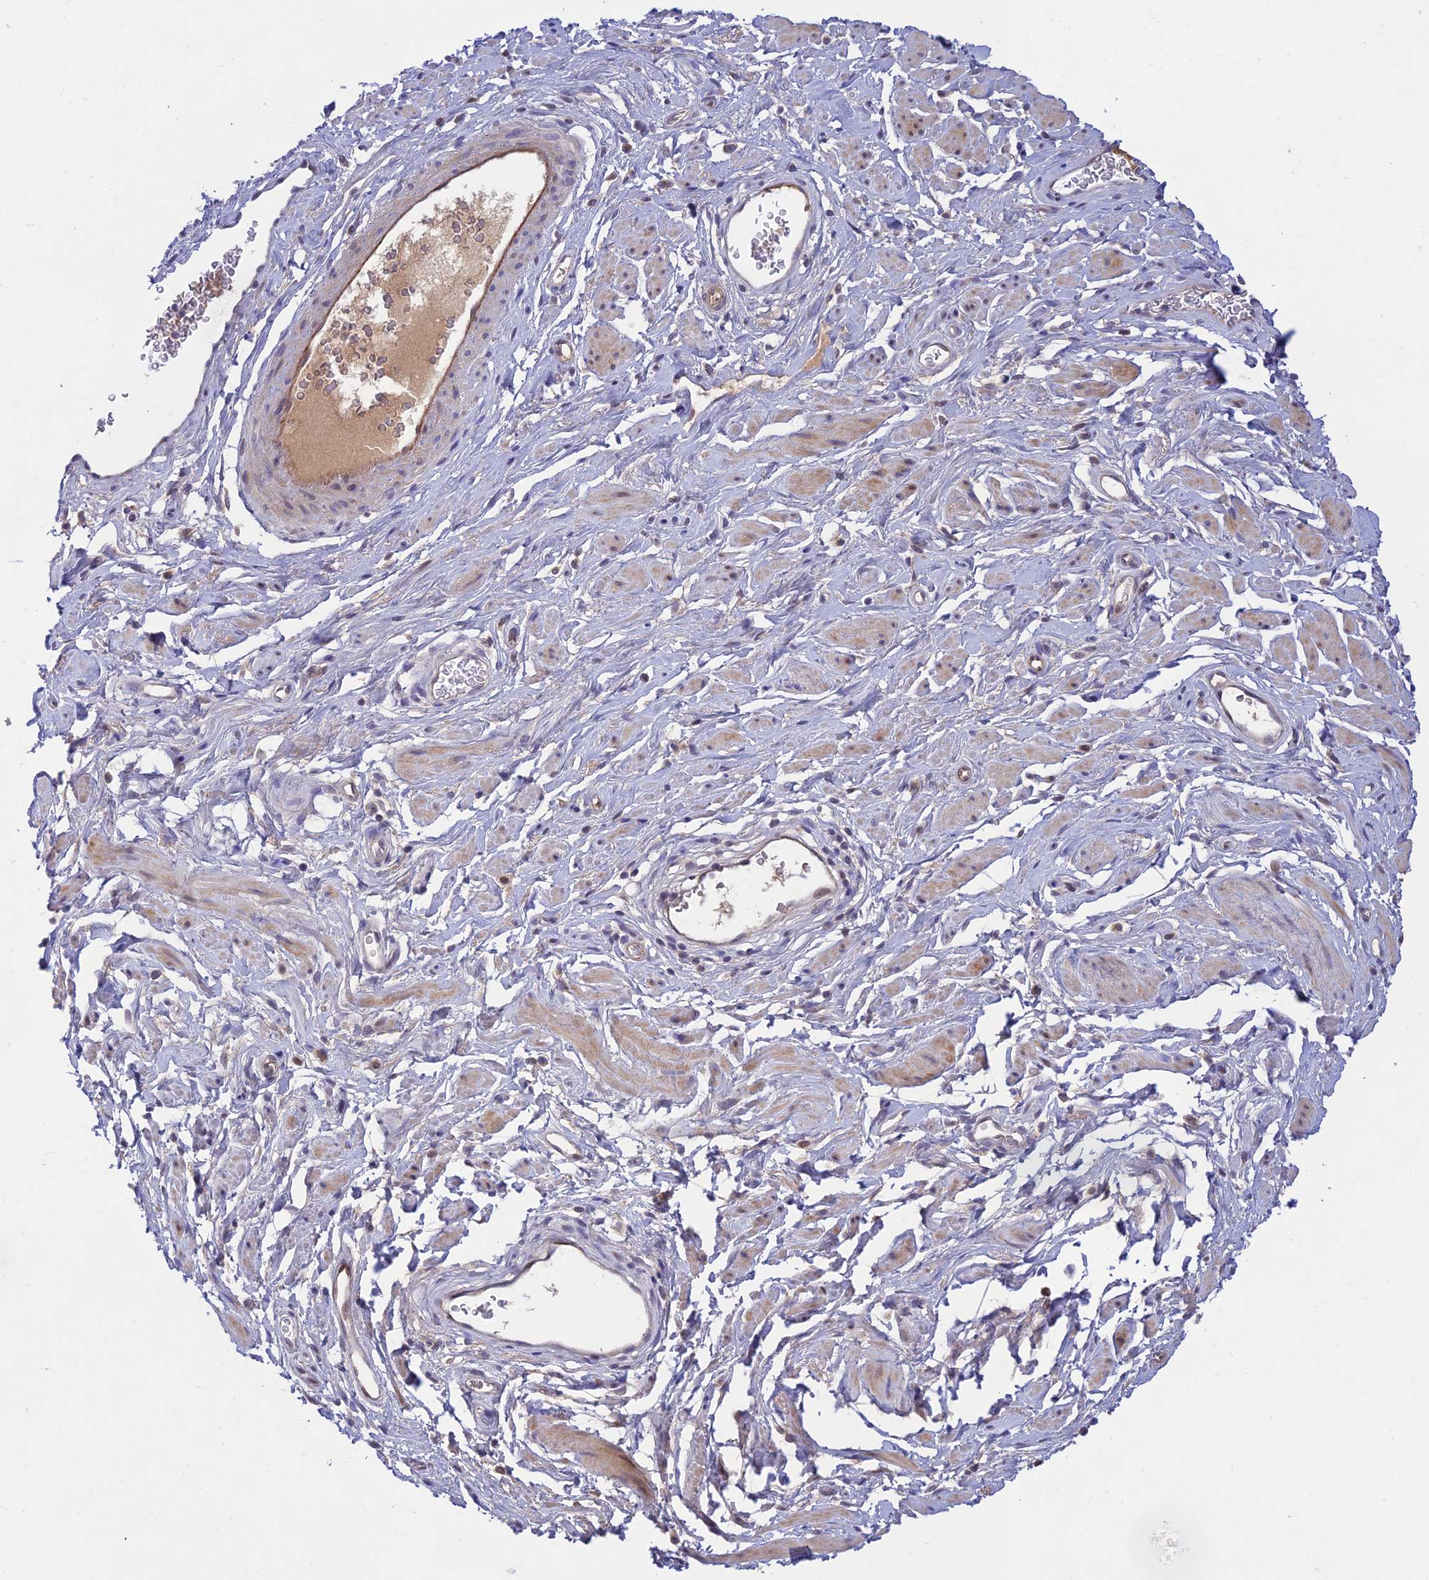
{"staining": {"intensity": "moderate", "quantity": "25%-75%", "location": "nuclear"}, "tissue": "adipose tissue", "cell_type": "Adipocytes", "image_type": "normal", "snomed": [{"axis": "morphology", "description": "Normal tissue, NOS"}, {"axis": "morphology", "description": "Adenocarcinoma, NOS"}, {"axis": "topography", "description": "Rectum"}, {"axis": "topography", "description": "Vagina"}, {"axis": "topography", "description": "Peripheral nerve tissue"}], "caption": "DAB immunohistochemical staining of normal human adipose tissue shows moderate nuclear protein staining in about 25%-75% of adipocytes. (brown staining indicates protein expression, while blue staining denotes nuclei).", "gene": "FASTKD5", "patient": {"sex": "female", "age": 71}}